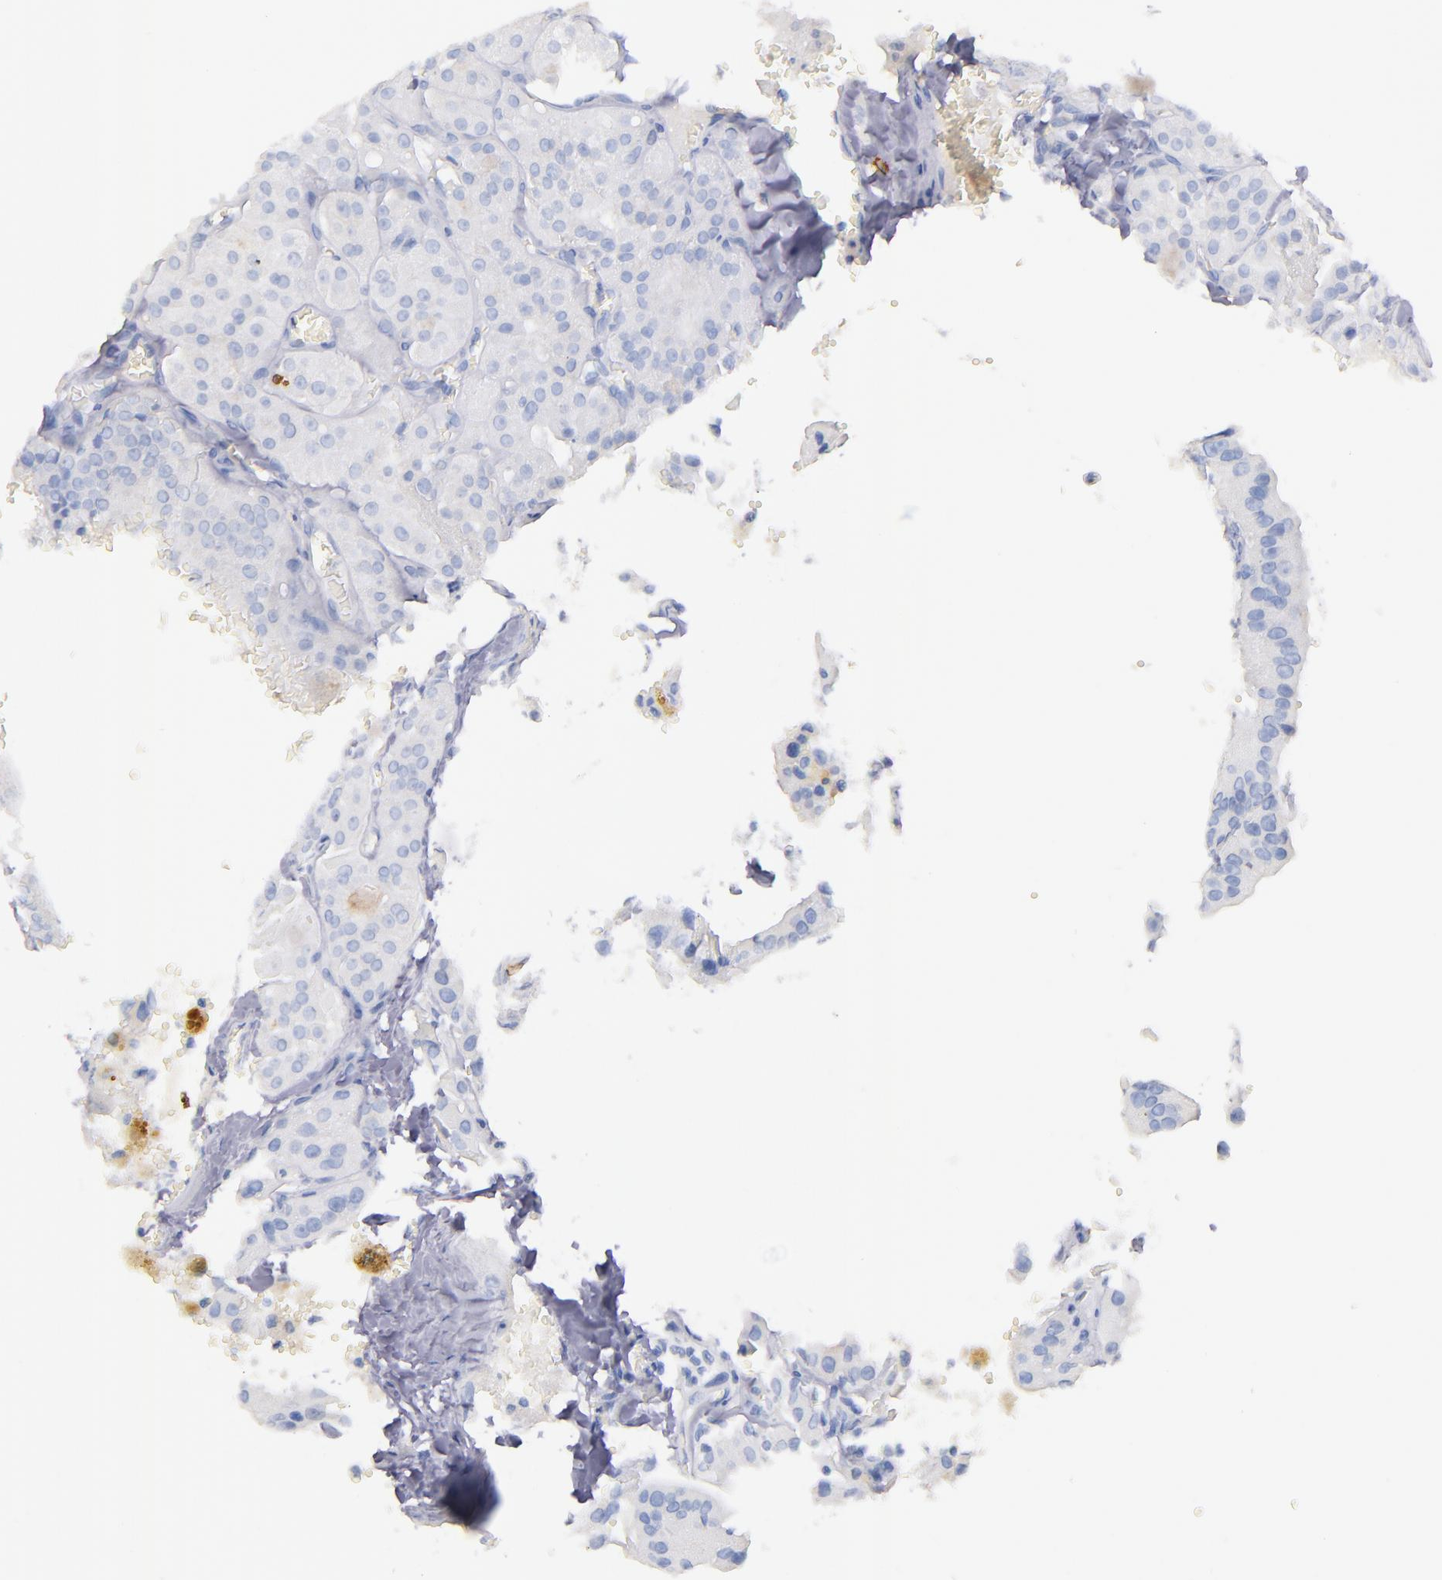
{"staining": {"intensity": "negative", "quantity": "none", "location": "none"}, "tissue": "thyroid cancer", "cell_type": "Tumor cells", "image_type": "cancer", "snomed": [{"axis": "morphology", "description": "Carcinoma, NOS"}, {"axis": "topography", "description": "Thyroid gland"}], "caption": "Immunohistochemistry (IHC) micrograph of neoplastic tissue: human thyroid cancer stained with DAB (3,3'-diaminobenzidine) exhibits no significant protein positivity in tumor cells.", "gene": "KIT", "patient": {"sex": "male", "age": 76}}